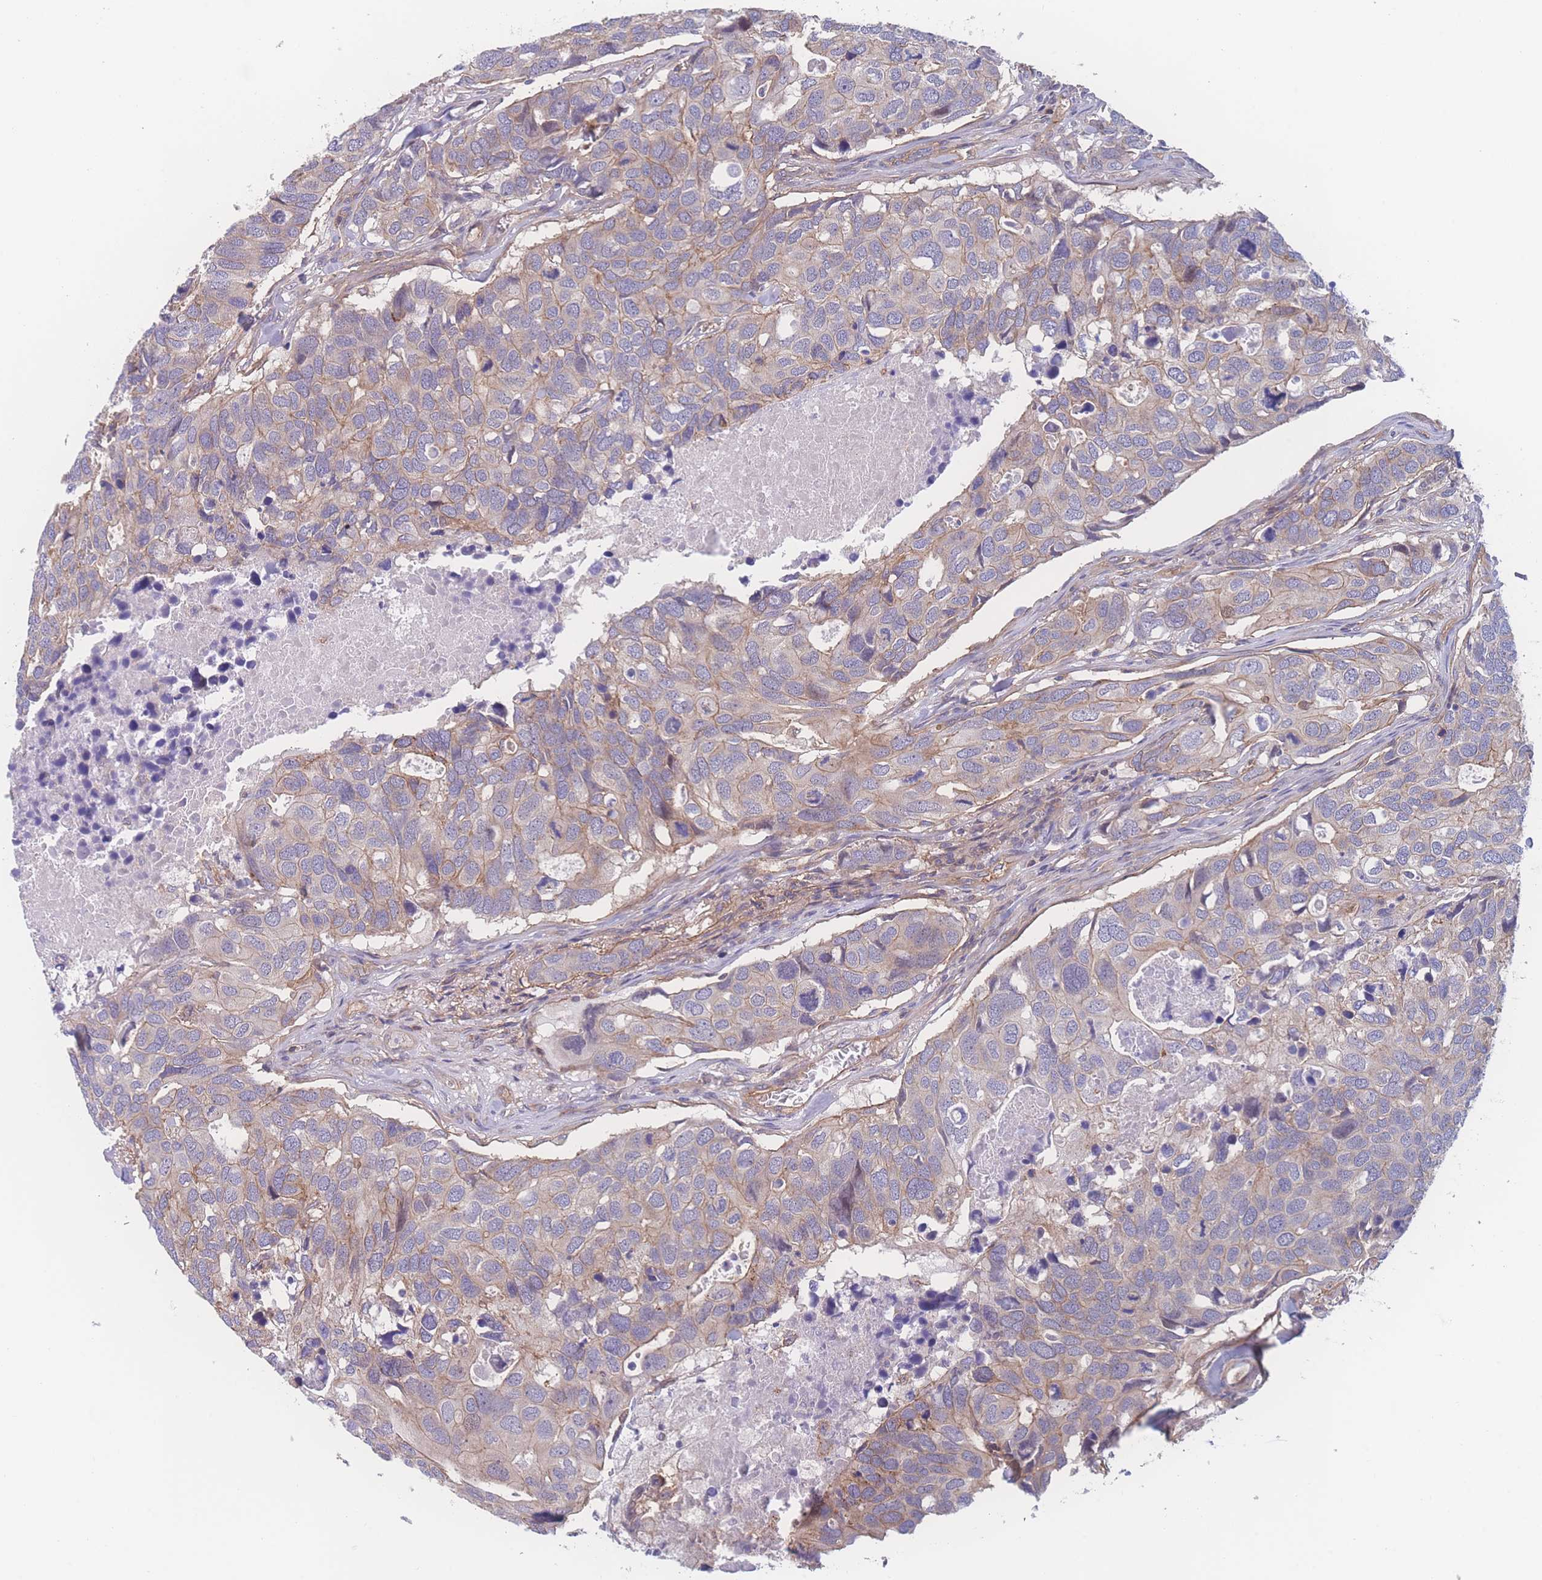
{"staining": {"intensity": "moderate", "quantity": "<25%", "location": "cytoplasmic/membranous"}, "tissue": "breast cancer", "cell_type": "Tumor cells", "image_type": "cancer", "snomed": [{"axis": "morphology", "description": "Duct carcinoma"}, {"axis": "topography", "description": "Breast"}], "caption": "Immunohistochemical staining of human breast cancer (invasive ductal carcinoma) displays moderate cytoplasmic/membranous protein expression in approximately <25% of tumor cells.", "gene": "CFAP97", "patient": {"sex": "female", "age": 83}}